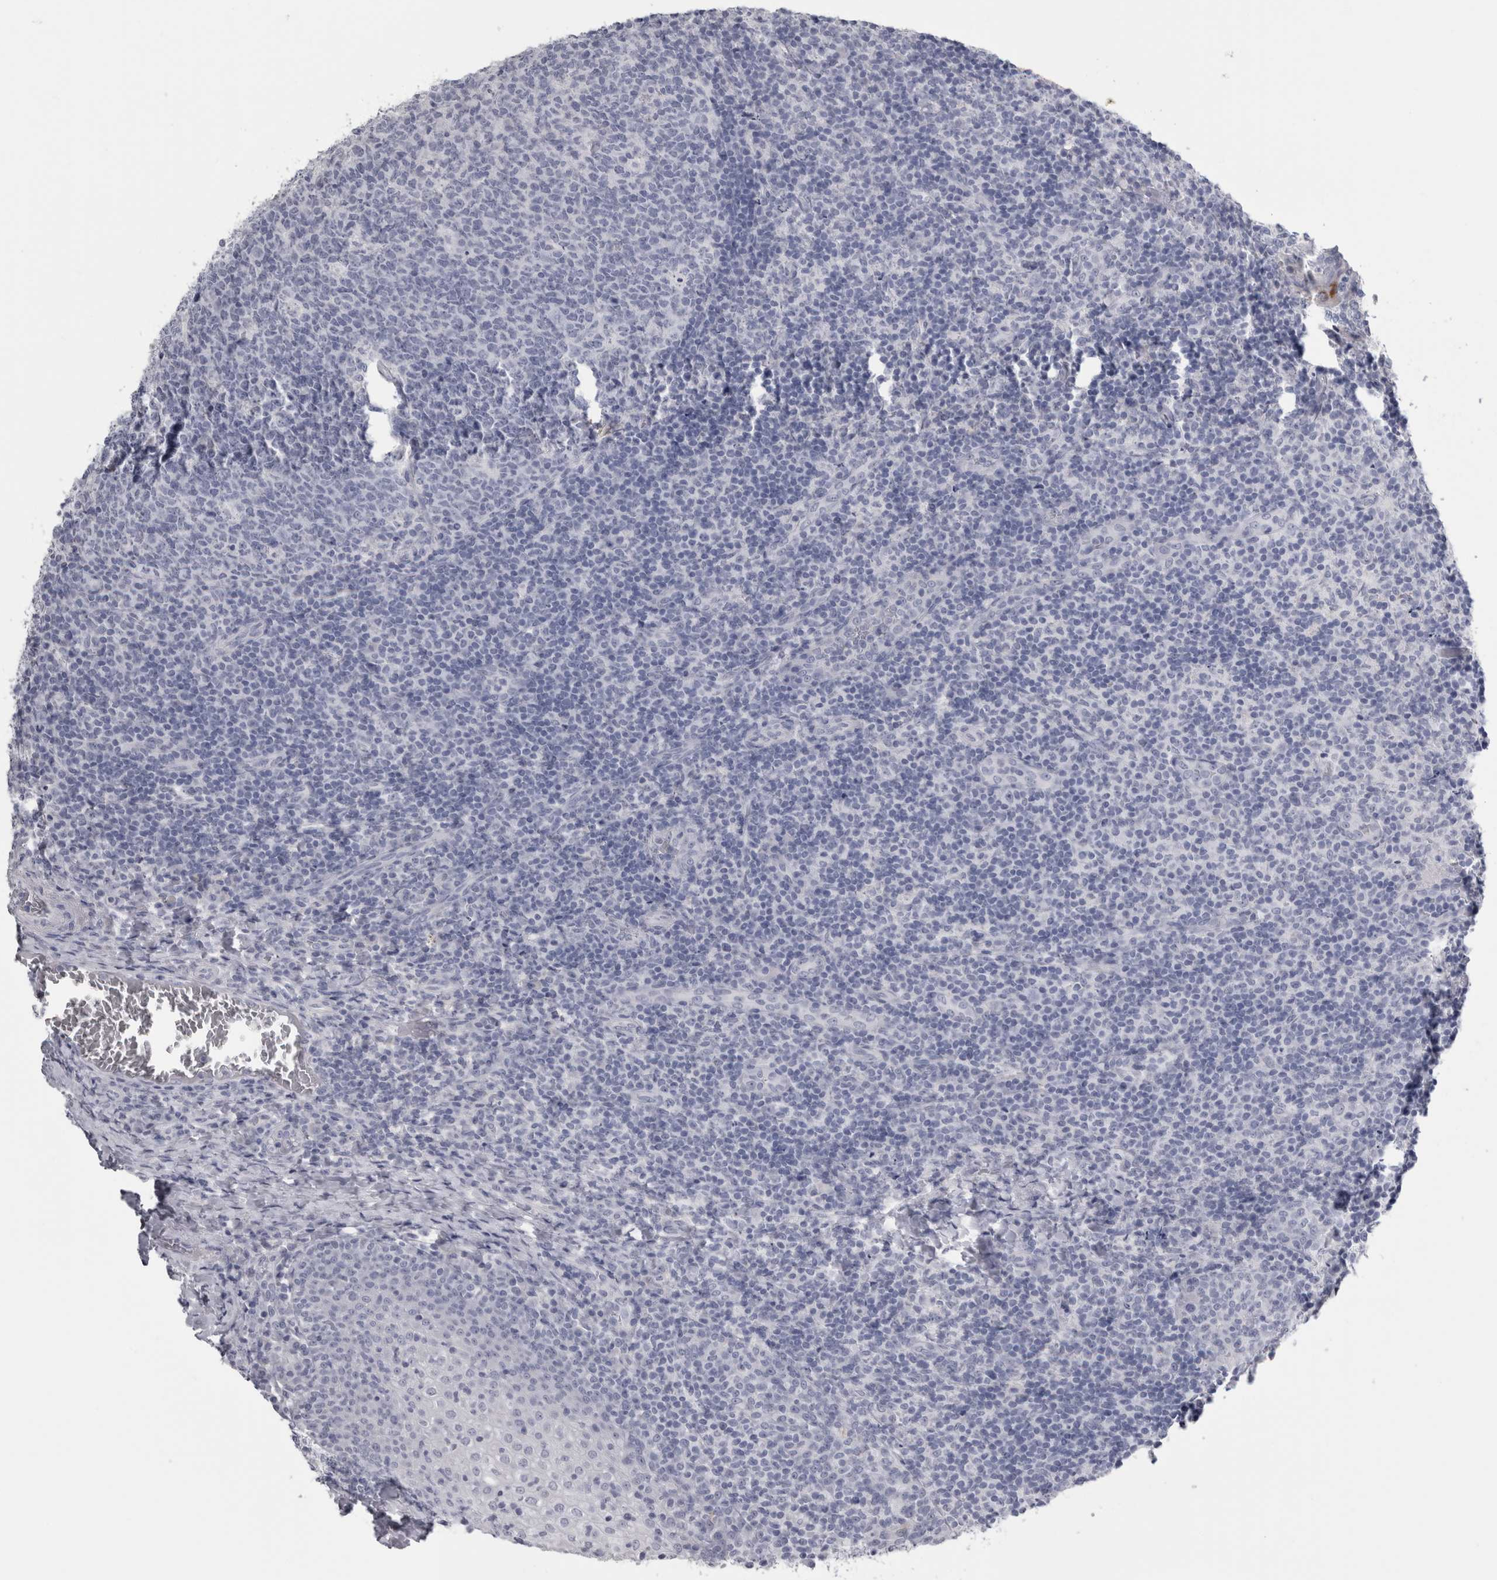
{"staining": {"intensity": "negative", "quantity": "none", "location": "none"}, "tissue": "tonsil", "cell_type": "Germinal center cells", "image_type": "normal", "snomed": [{"axis": "morphology", "description": "Normal tissue, NOS"}, {"axis": "topography", "description": "Tonsil"}], "caption": "High power microscopy histopathology image of an IHC image of benign tonsil, revealing no significant staining in germinal center cells.", "gene": "MSMB", "patient": {"sex": "female", "age": 19}}